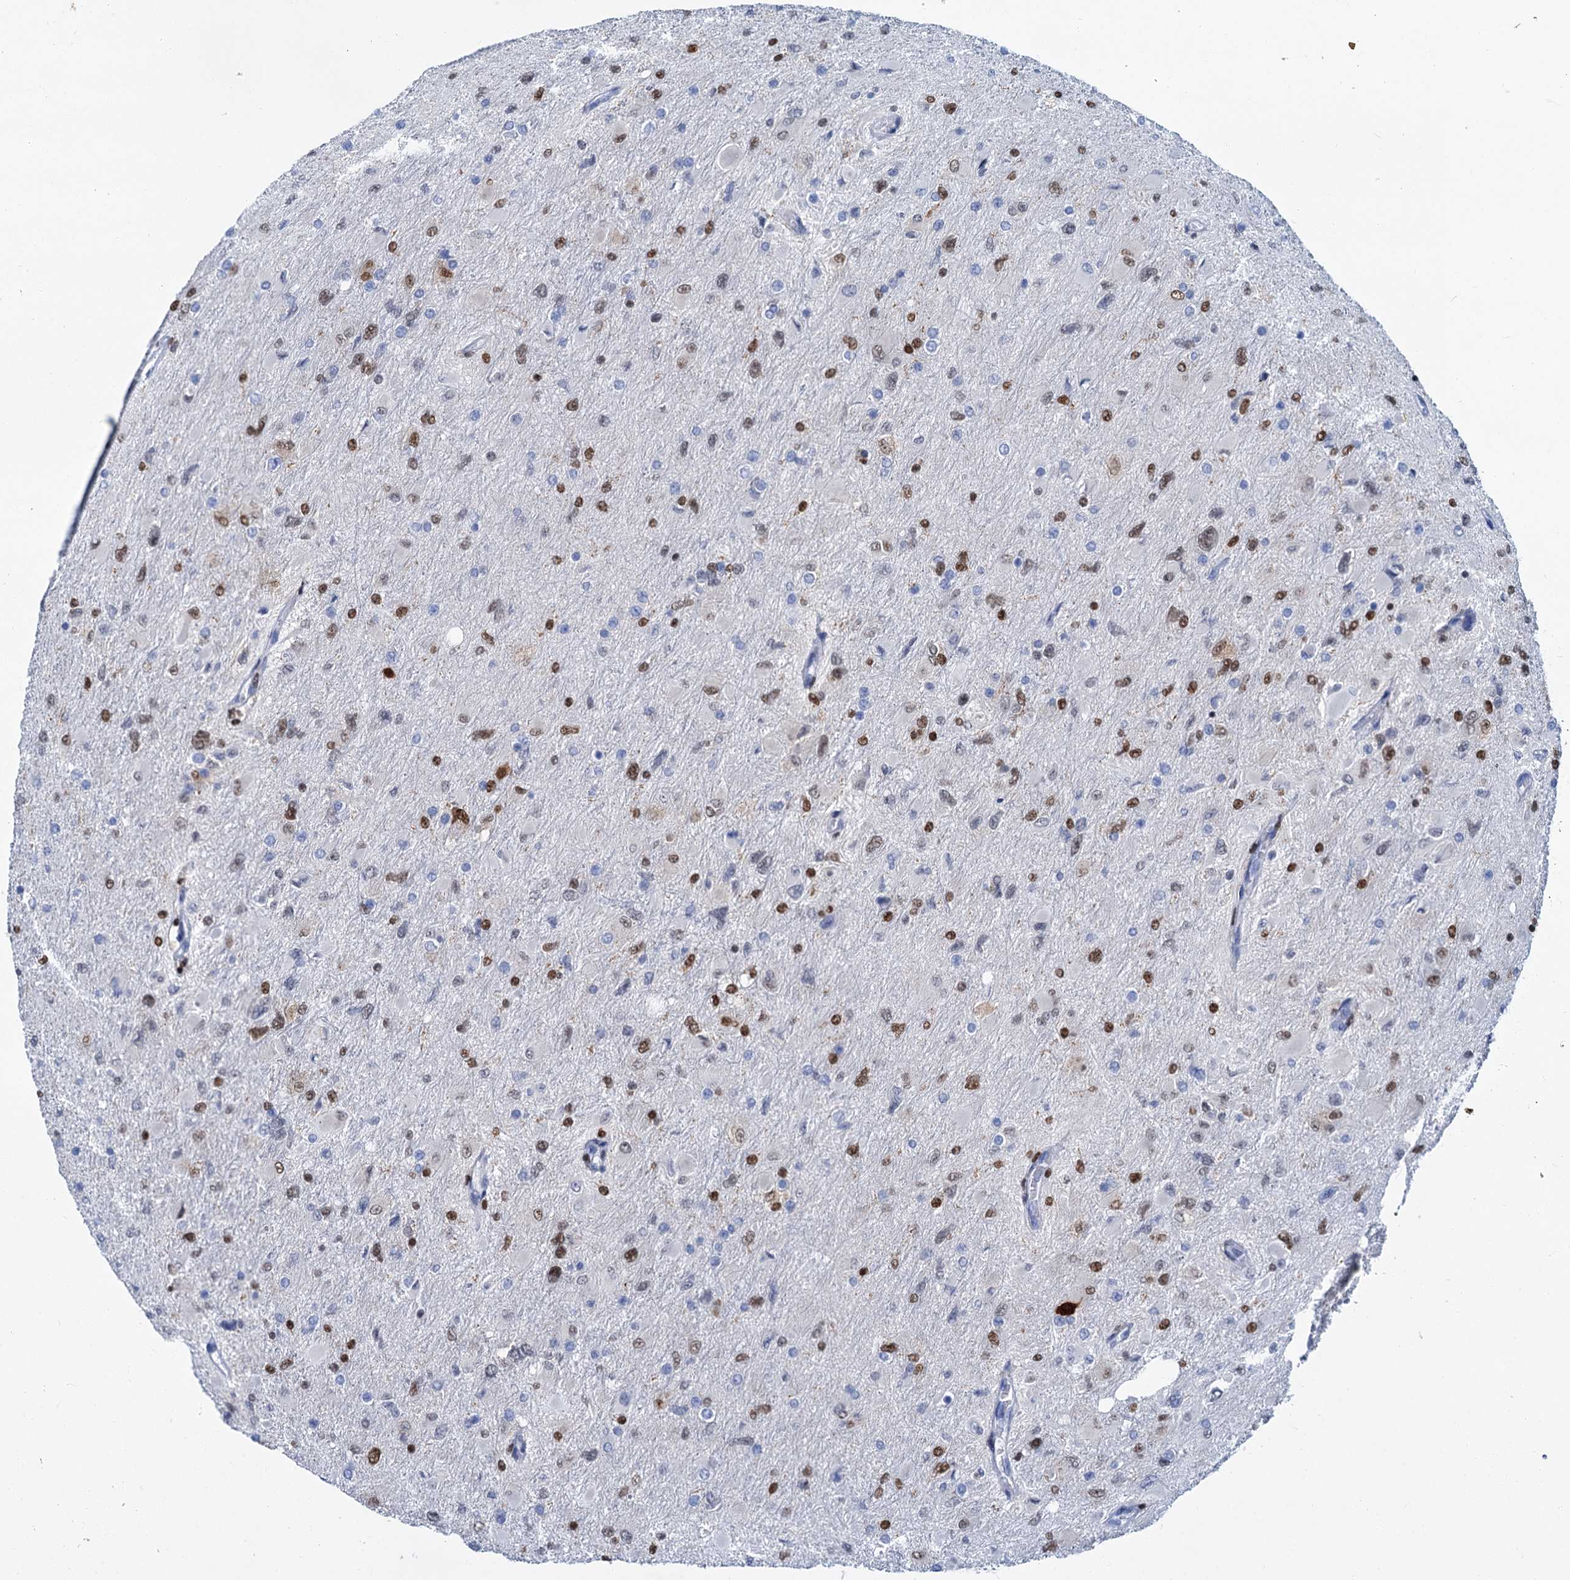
{"staining": {"intensity": "moderate", "quantity": "<25%", "location": "nuclear"}, "tissue": "glioma", "cell_type": "Tumor cells", "image_type": "cancer", "snomed": [{"axis": "morphology", "description": "Glioma, malignant, High grade"}, {"axis": "topography", "description": "Cerebral cortex"}], "caption": "Protein analysis of high-grade glioma (malignant) tissue demonstrates moderate nuclear positivity in about <25% of tumor cells.", "gene": "CELF2", "patient": {"sex": "female", "age": 36}}